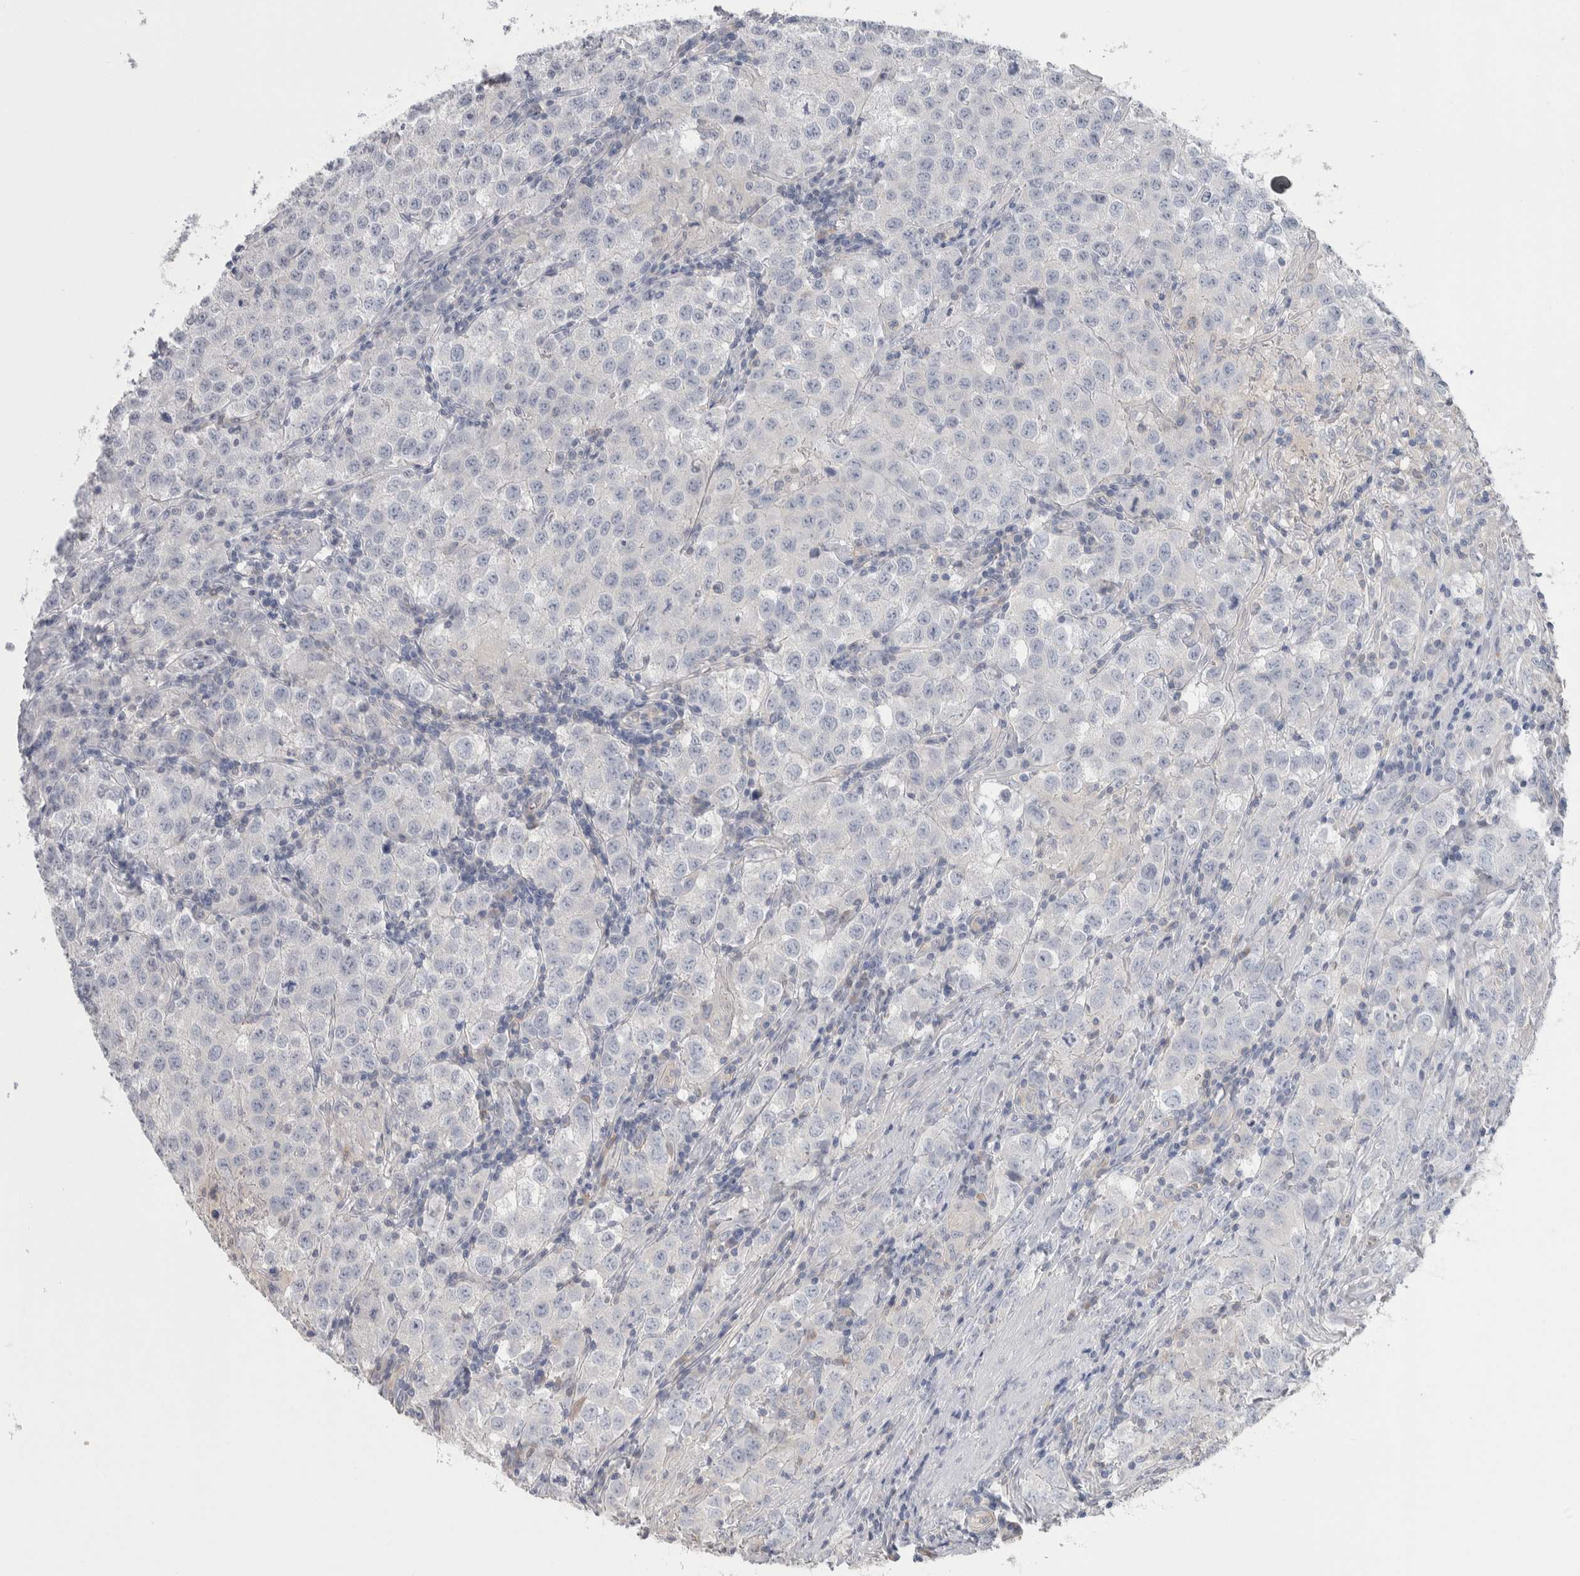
{"staining": {"intensity": "negative", "quantity": "none", "location": "none"}, "tissue": "testis cancer", "cell_type": "Tumor cells", "image_type": "cancer", "snomed": [{"axis": "morphology", "description": "Seminoma, NOS"}, {"axis": "morphology", "description": "Carcinoma, Embryonal, NOS"}, {"axis": "topography", "description": "Testis"}], "caption": "Immunohistochemistry (IHC) micrograph of testis cancer (seminoma) stained for a protein (brown), which displays no positivity in tumor cells.", "gene": "GPHN", "patient": {"sex": "male", "age": 43}}